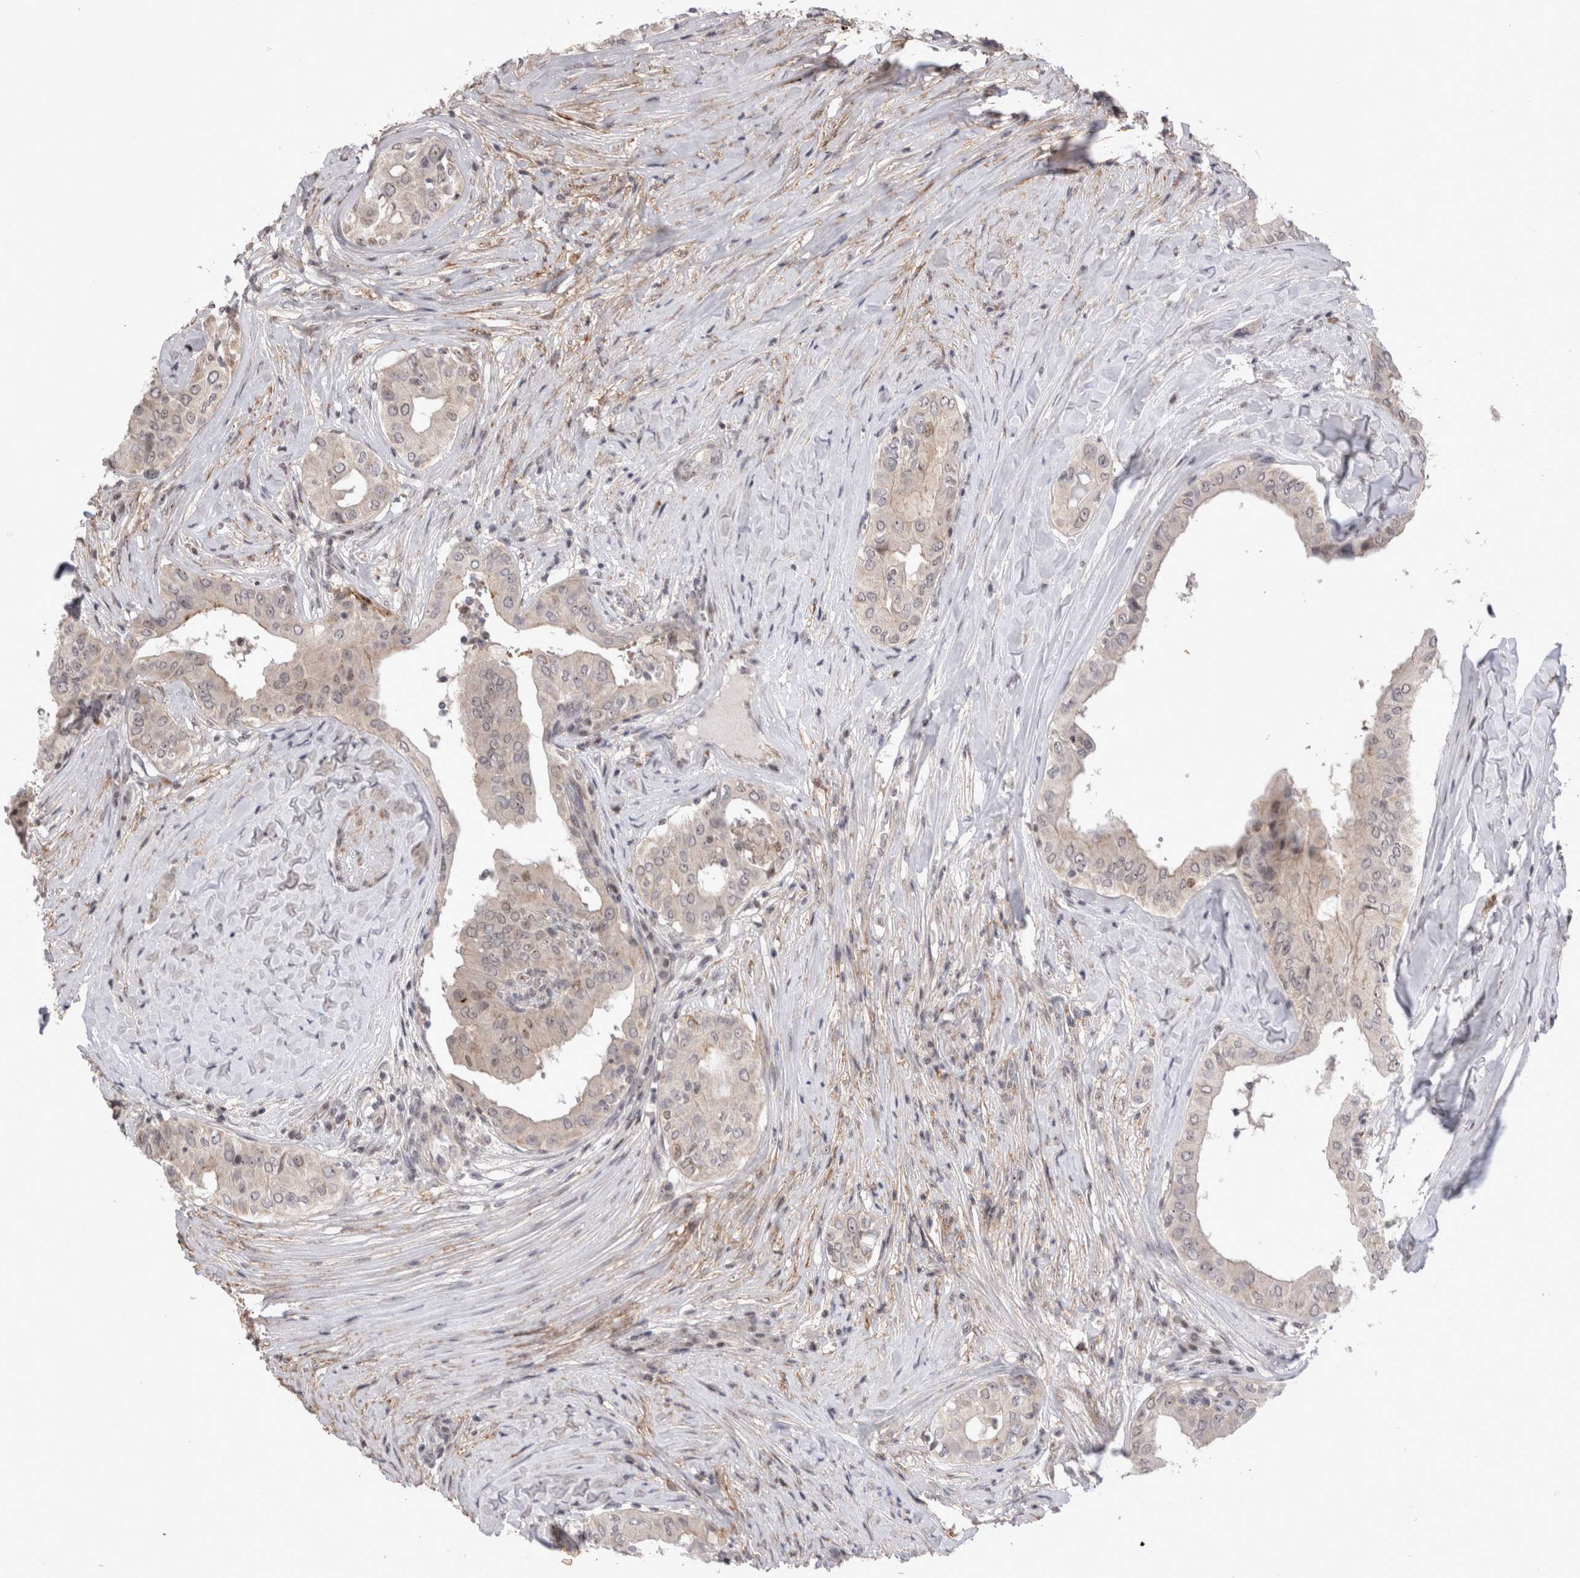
{"staining": {"intensity": "weak", "quantity": "25%-75%", "location": "nuclear"}, "tissue": "thyroid cancer", "cell_type": "Tumor cells", "image_type": "cancer", "snomed": [{"axis": "morphology", "description": "Papillary adenocarcinoma, NOS"}, {"axis": "topography", "description": "Thyroid gland"}], "caption": "Immunohistochemistry (DAB) staining of human papillary adenocarcinoma (thyroid) reveals weak nuclear protein expression in about 25%-75% of tumor cells.", "gene": "STK11", "patient": {"sex": "male", "age": 33}}